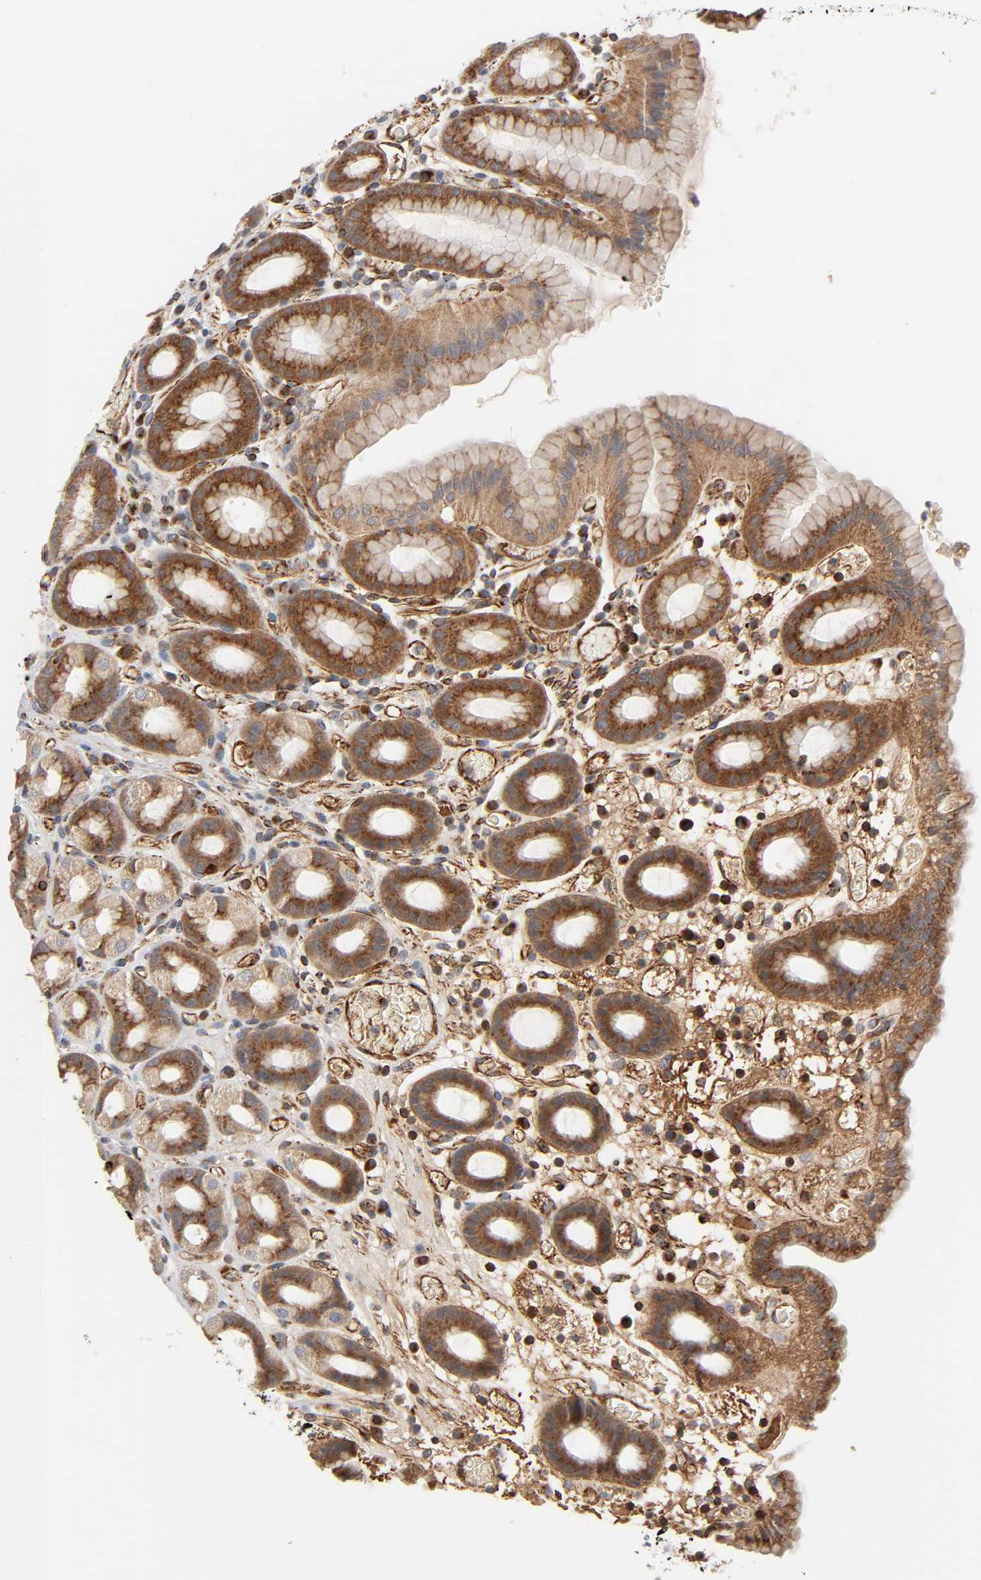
{"staining": {"intensity": "moderate", "quantity": ">75%", "location": "cytoplasmic/membranous"}, "tissue": "stomach", "cell_type": "Glandular cells", "image_type": "normal", "snomed": [{"axis": "morphology", "description": "Normal tissue, NOS"}, {"axis": "topography", "description": "Stomach, upper"}], "caption": "High-magnification brightfield microscopy of normal stomach stained with DAB (brown) and counterstained with hematoxylin (blue). glandular cells exhibit moderate cytoplasmic/membranous expression is identified in approximately>75% of cells. Immunohistochemistry stains the protein in brown and the nuclei are stained blue.", "gene": "REEP5", "patient": {"sex": "male", "age": 68}}